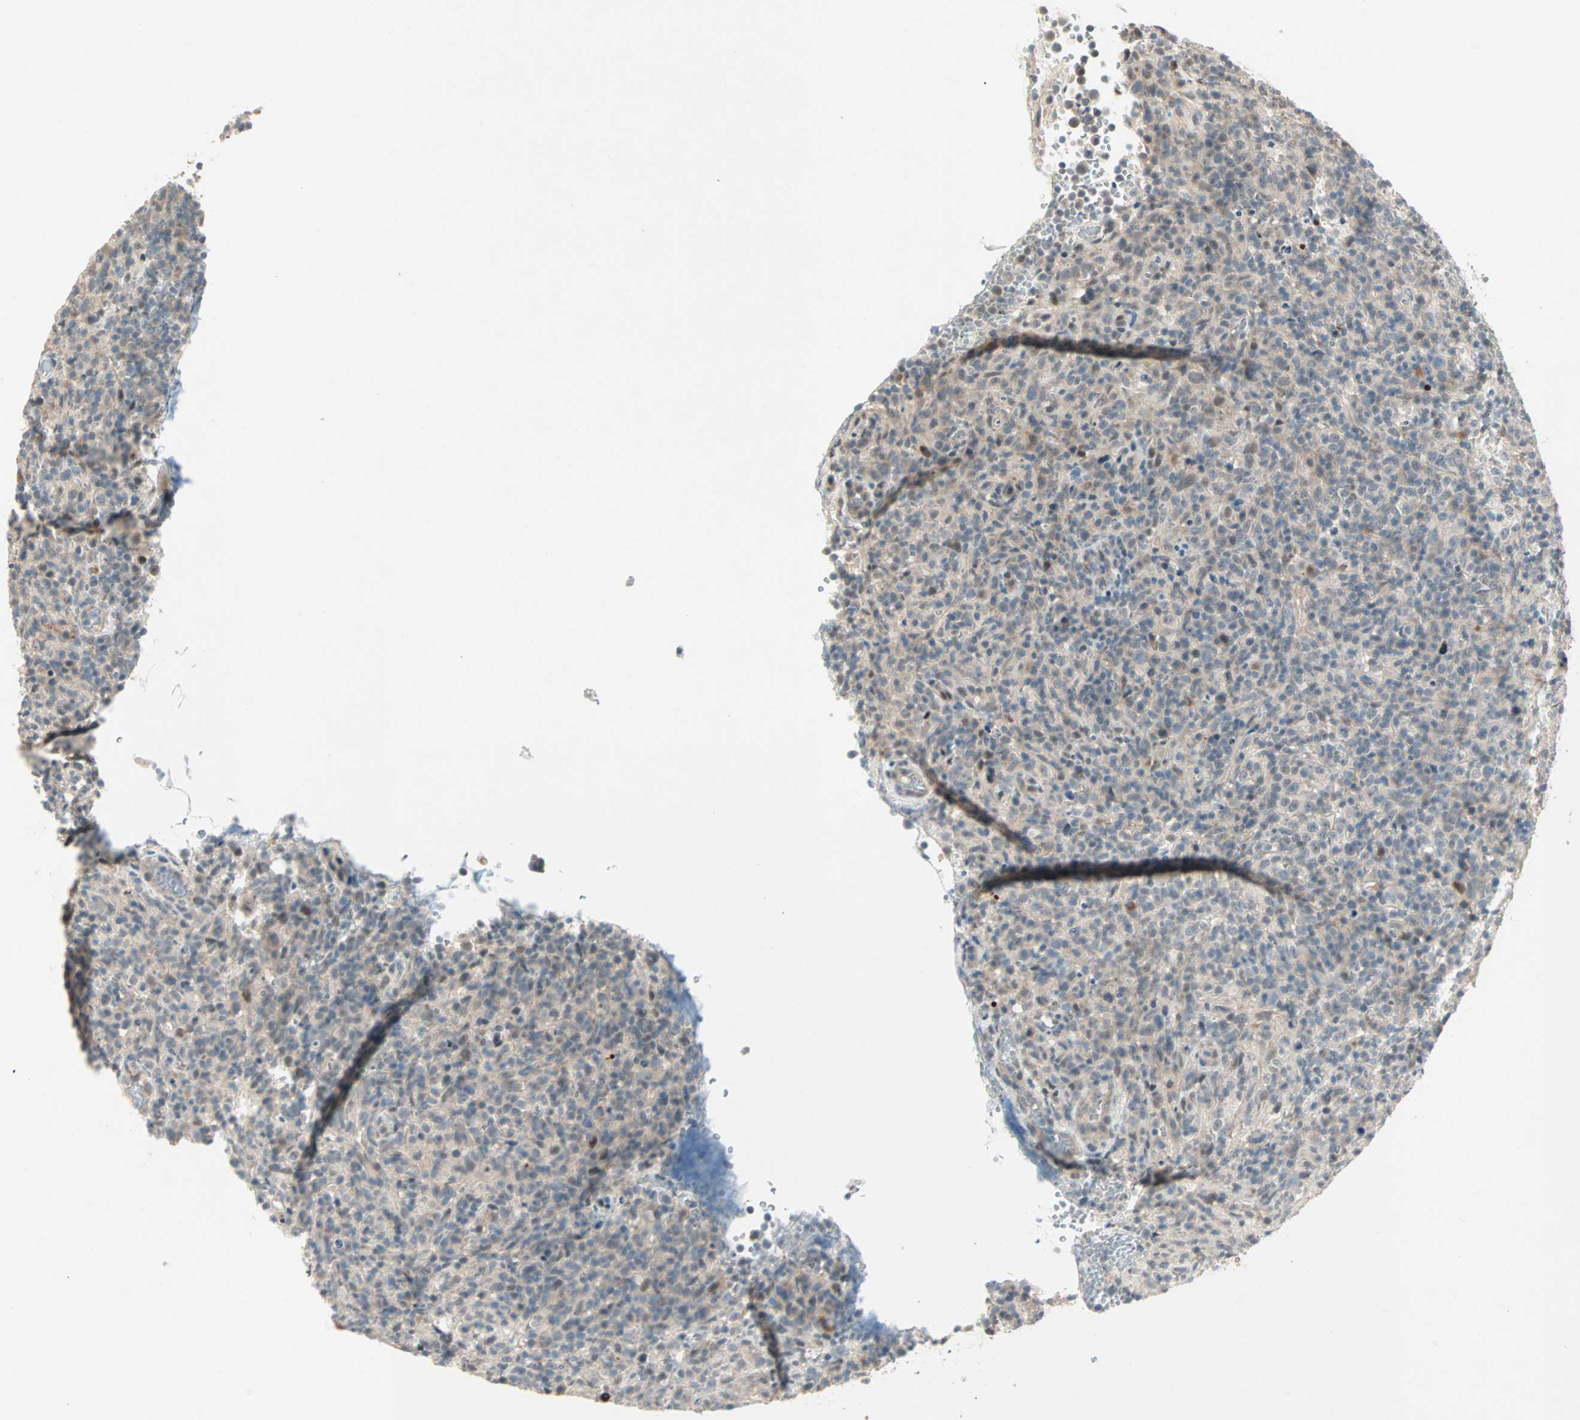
{"staining": {"intensity": "negative", "quantity": "none", "location": "none"}, "tissue": "lymphoma", "cell_type": "Tumor cells", "image_type": "cancer", "snomed": [{"axis": "morphology", "description": "Malignant lymphoma, non-Hodgkin's type, High grade"}, {"axis": "topography", "description": "Lymph node"}], "caption": "Tumor cells show no significant staining in malignant lymphoma, non-Hodgkin's type (high-grade).", "gene": "RTL6", "patient": {"sex": "female", "age": 76}}